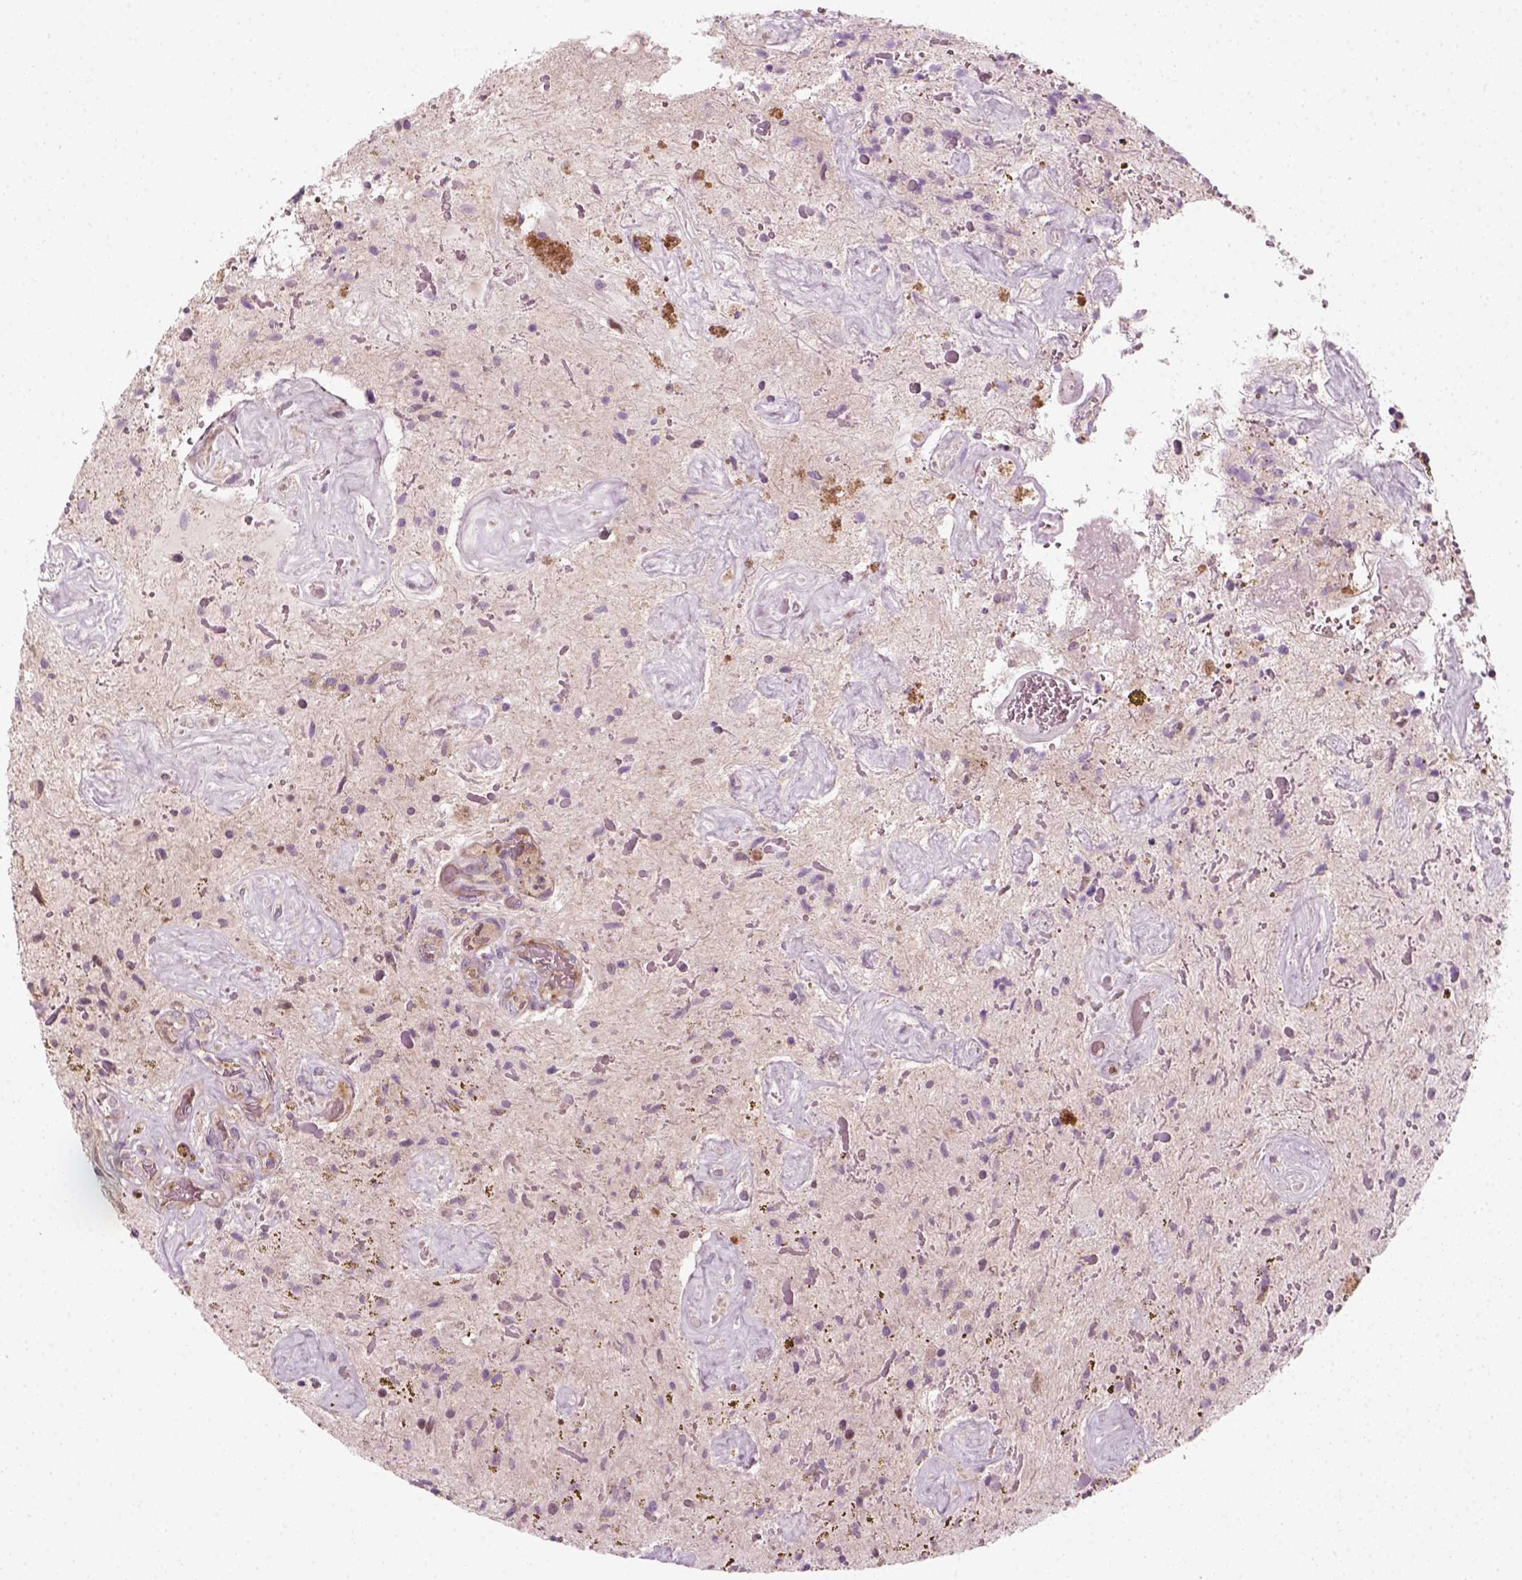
{"staining": {"intensity": "negative", "quantity": "none", "location": "none"}, "tissue": "glioma", "cell_type": "Tumor cells", "image_type": "cancer", "snomed": [{"axis": "morphology", "description": "Glioma, malignant, Low grade"}, {"axis": "topography", "description": "Cerebellum"}], "caption": "The immunohistochemistry image has no significant positivity in tumor cells of glioma tissue.", "gene": "DNASE1L1", "patient": {"sex": "female", "age": 14}}